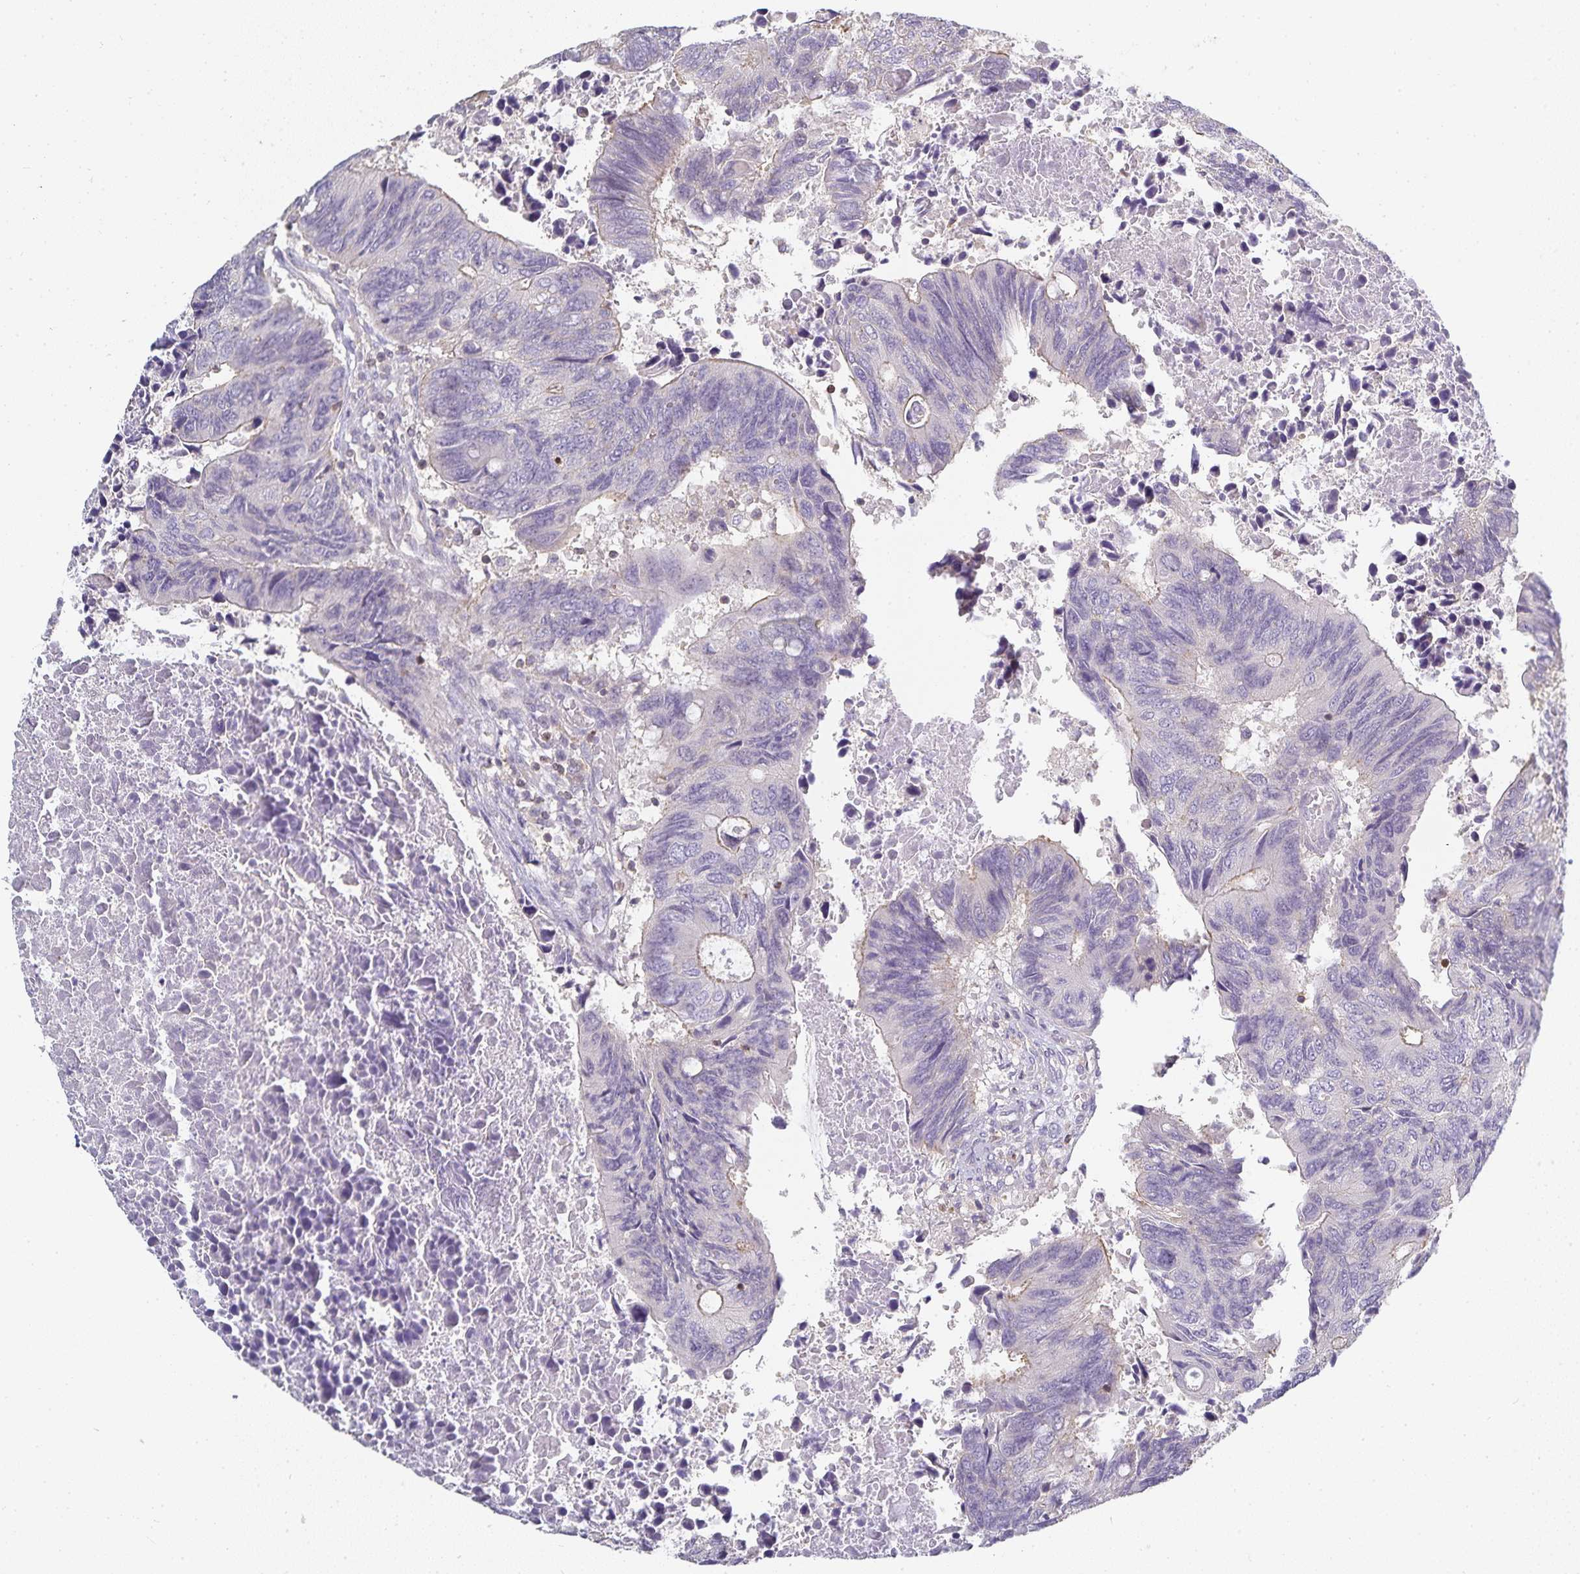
{"staining": {"intensity": "weak", "quantity": "25%-75%", "location": "cytoplasmic/membranous"}, "tissue": "colorectal cancer", "cell_type": "Tumor cells", "image_type": "cancer", "snomed": [{"axis": "morphology", "description": "Adenocarcinoma, NOS"}, {"axis": "topography", "description": "Colon"}], "caption": "Colorectal cancer (adenocarcinoma) stained with a brown dye demonstrates weak cytoplasmic/membranous positive positivity in about 25%-75% of tumor cells.", "gene": "GATA3", "patient": {"sex": "male", "age": 87}}